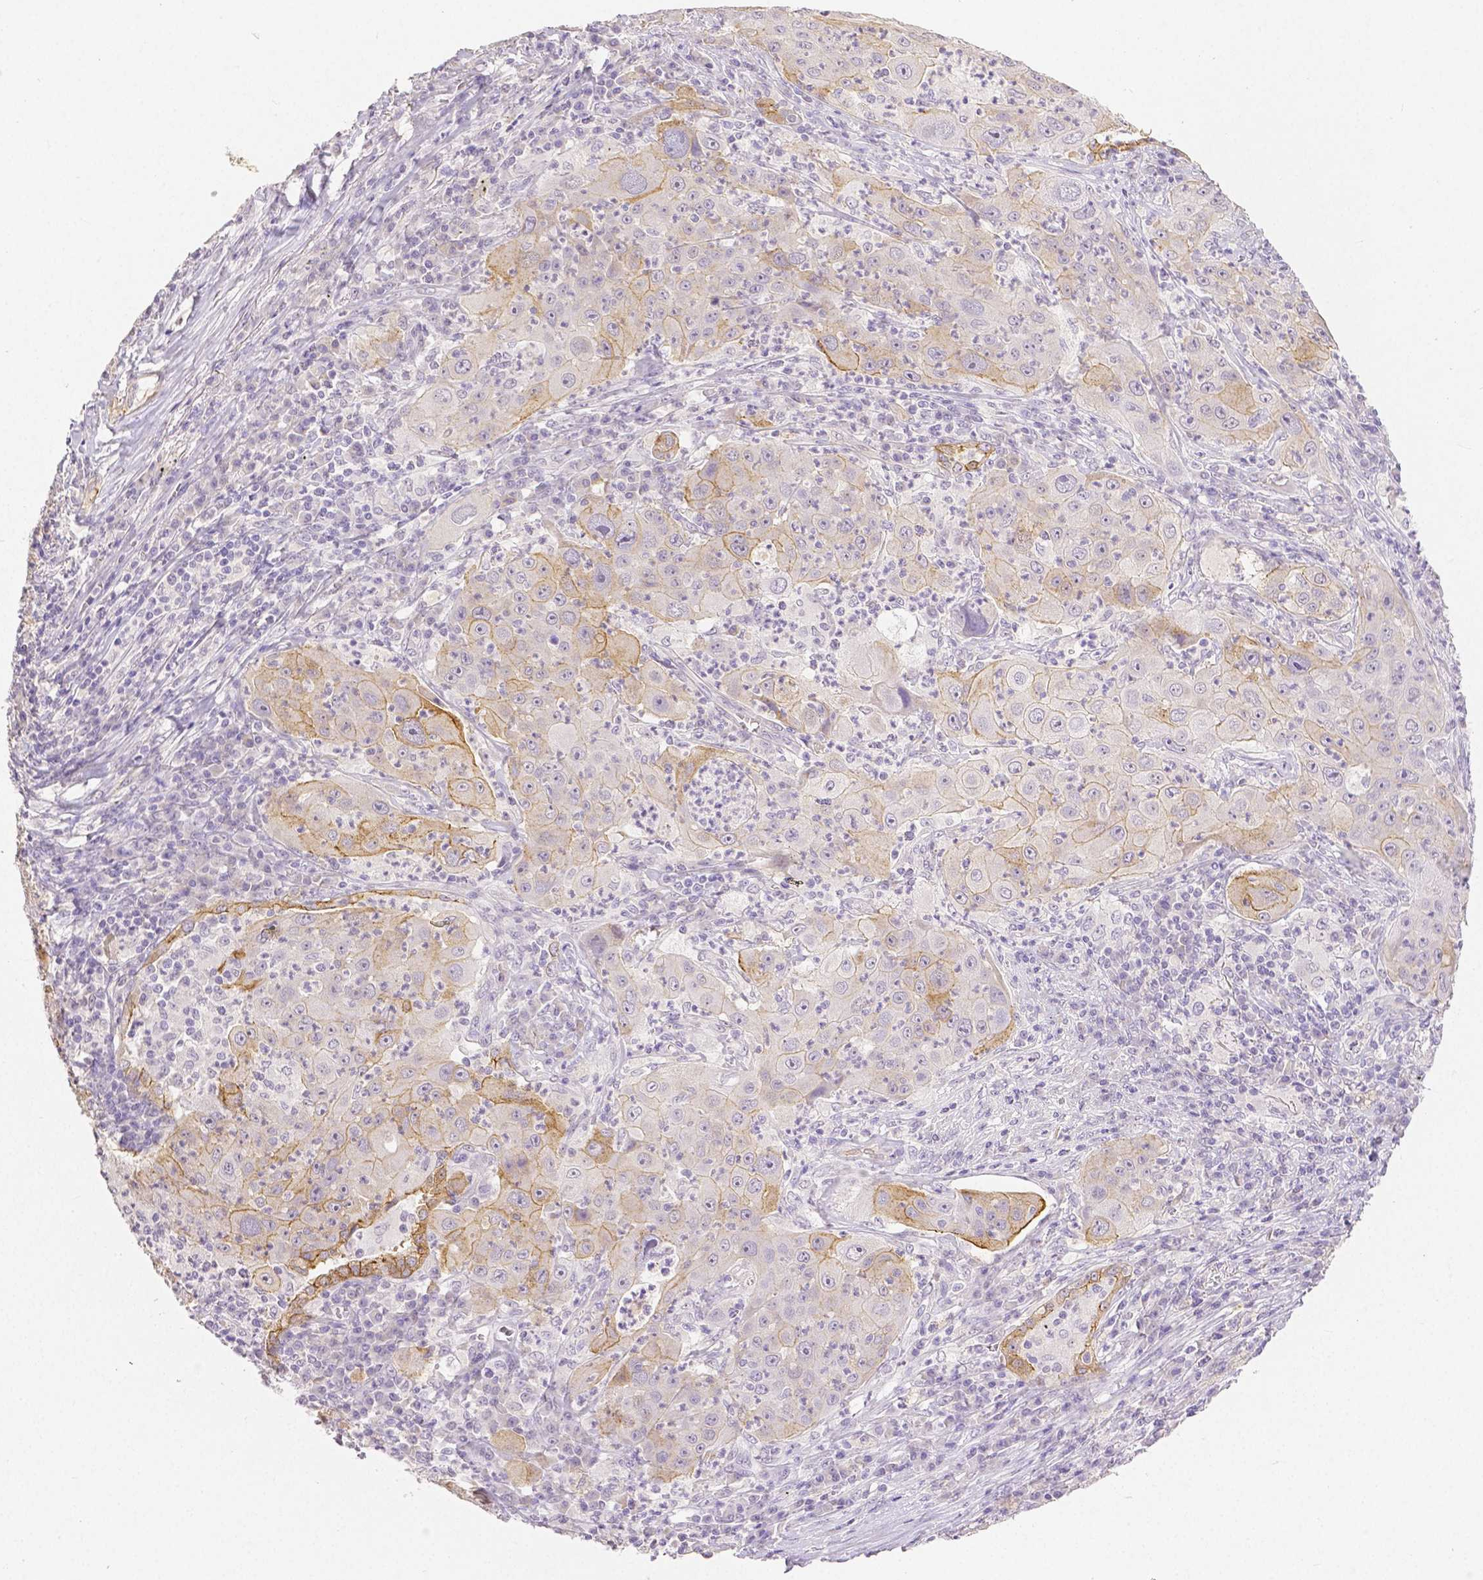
{"staining": {"intensity": "moderate", "quantity": "<25%", "location": "cytoplasmic/membranous"}, "tissue": "lung cancer", "cell_type": "Tumor cells", "image_type": "cancer", "snomed": [{"axis": "morphology", "description": "Squamous cell carcinoma, NOS"}, {"axis": "topography", "description": "Lung"}], "caption": "High-power microscopy captured an IHC micrograph of lung cancer, revealing moderate cytoplasmic/membranous expression in approximately <25% of tumor cells.", "gene": "OCLN", "patient": {"sex": "female", "age": 59}}